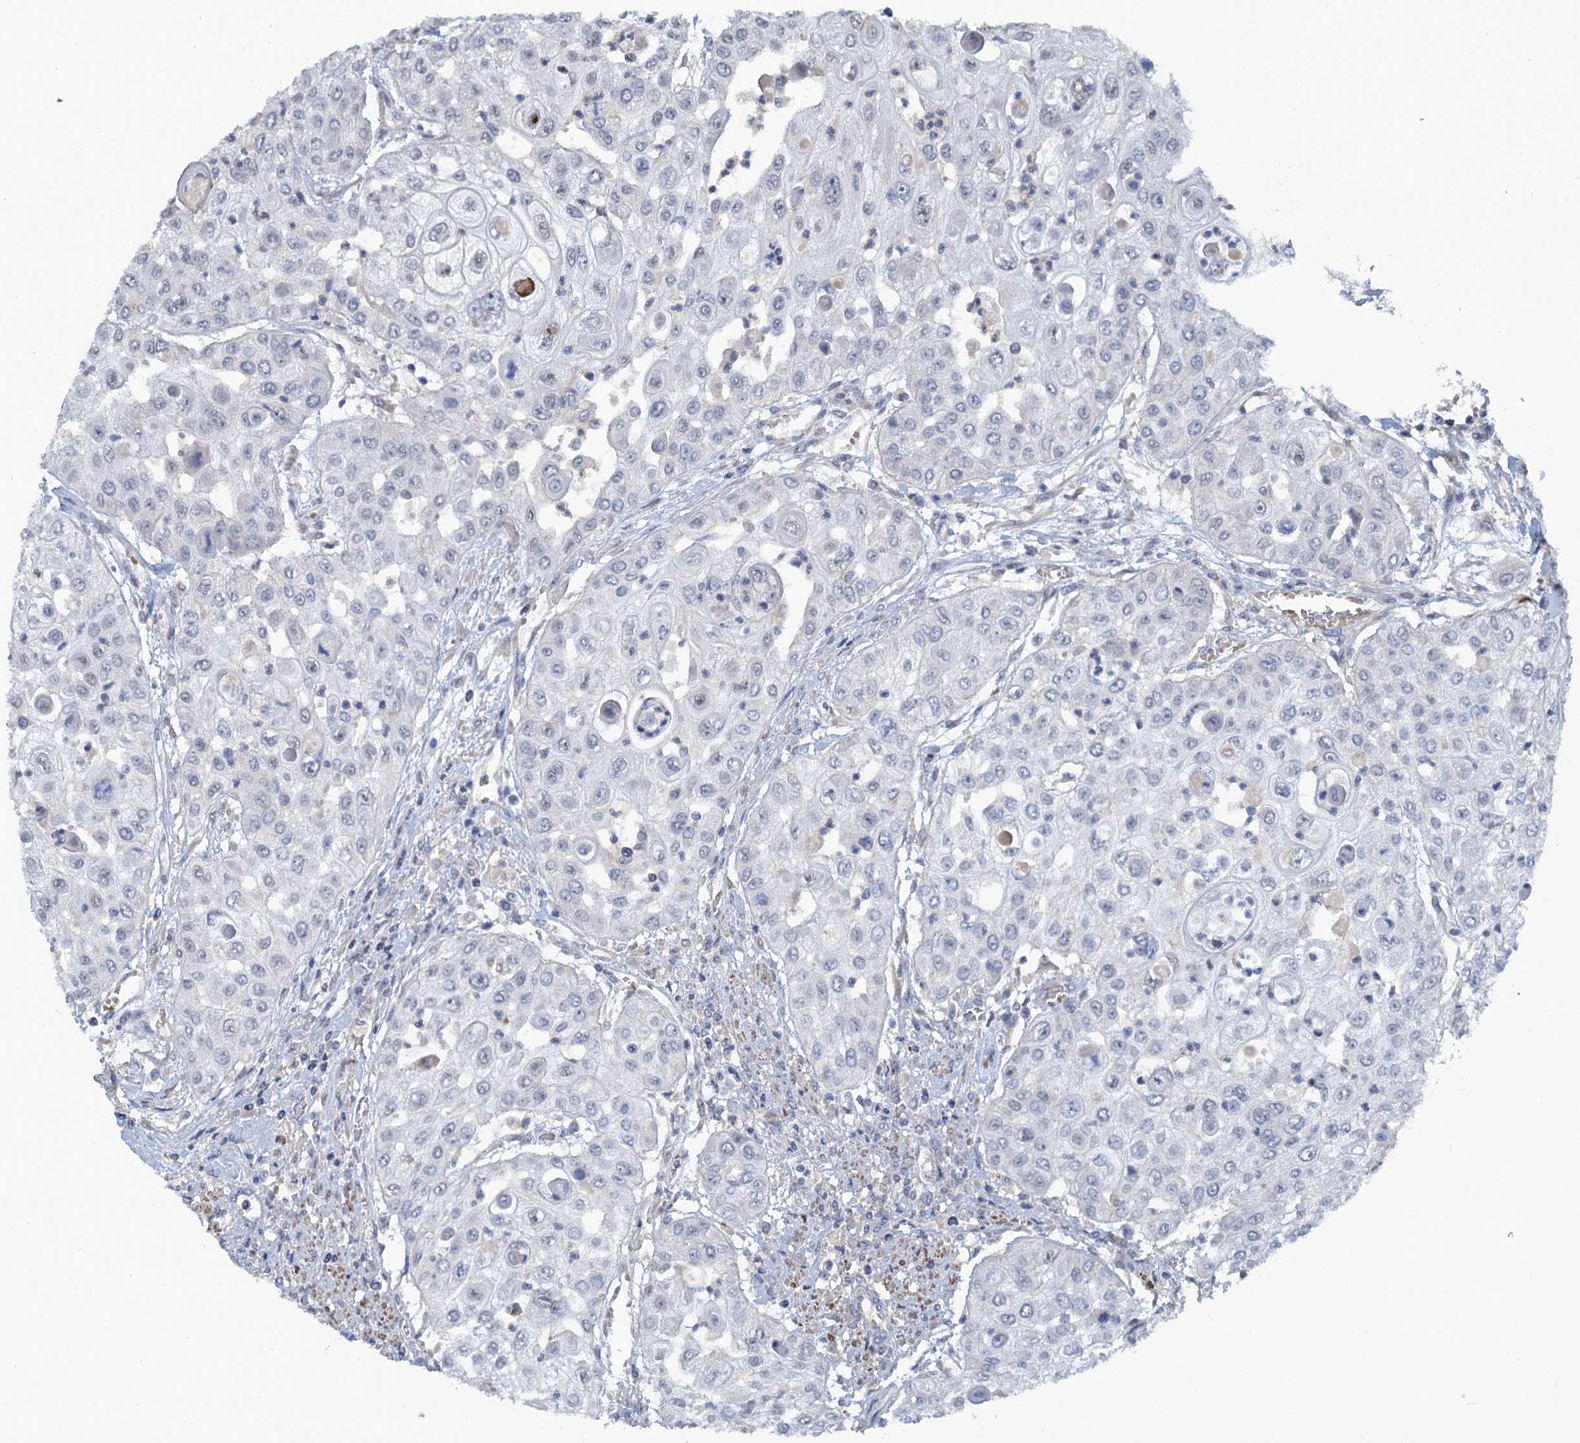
{"staining": {"intensity": "negative", "quantity": "none", "location": "none"}, "tissue": "urothelial cancer", "cell_type": "Tumor cells", "image_type": "cancer", "snomed": [{"axis": "morphology", "description": "Urothelial carcinoma, High grade"}, {"axis": "topography", "description": "Urinary bladder"}], "caption": "Tumor cells are negative for protein expression in human high-grade urothelial carcinoma.", "gene": "MYO16", "patient": {"sex": "female", "age": 79}}